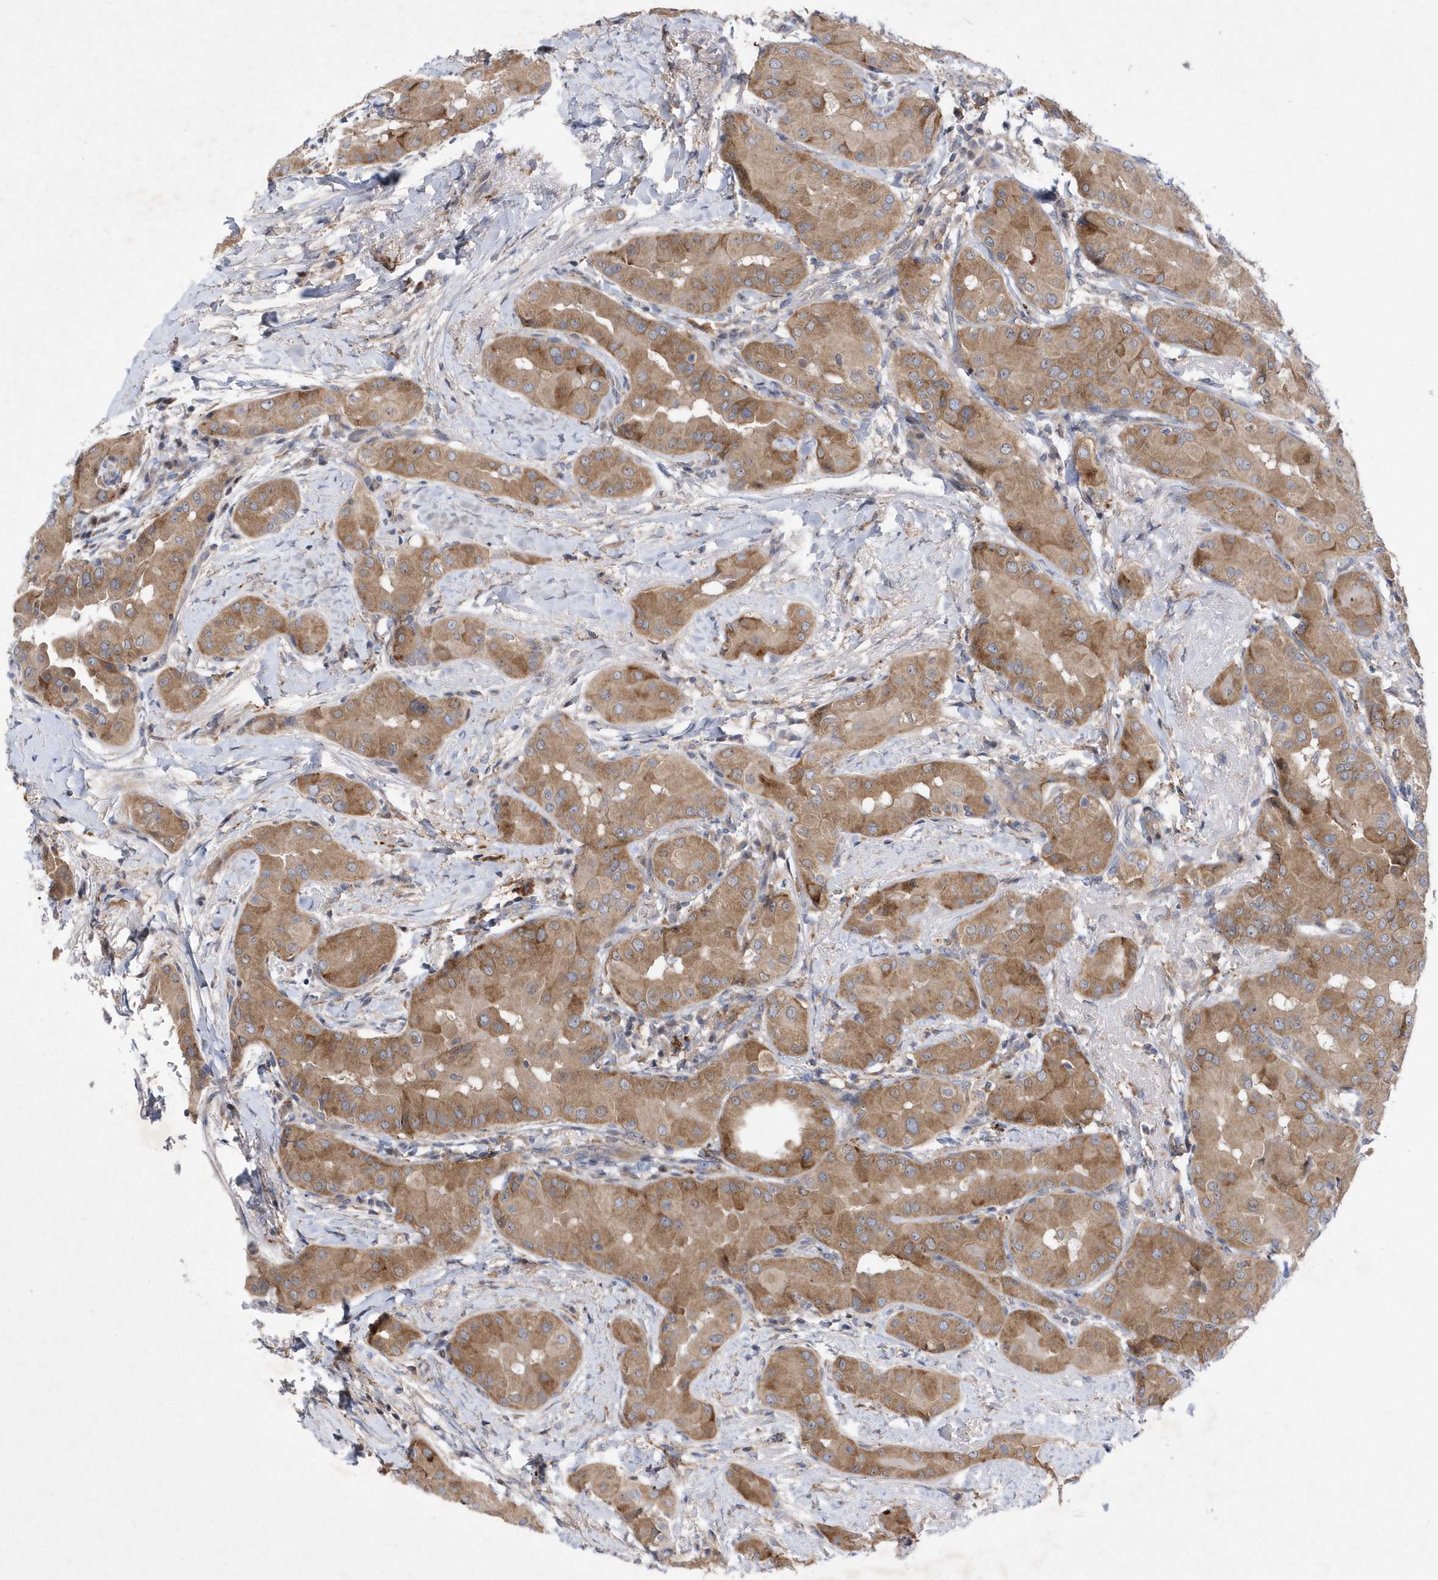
{"staining": {"intensity": "moderate", "quantity": ">75%", "location": "cytoplasmic/membranous"}, "tissue": "thyroid cancer", "cell_type": "Tumor cells", "image_type": "cancer", "snomed": [{"axis": "morphology", "description": "Papillary adenocarcinoma, NOS"}, {"axis": "topography", "description": "Thyroid gland"}], "caption": "This micrograph demonstrates immunohistochemistry staining of papillary adenocarcinoma (thyroid), with medium moderate cytoplasmic/membranous positivity in approximately >75% of tumor cells.", "gene": "LONRF2", "patient": {"sex": "male", "age": 33}}